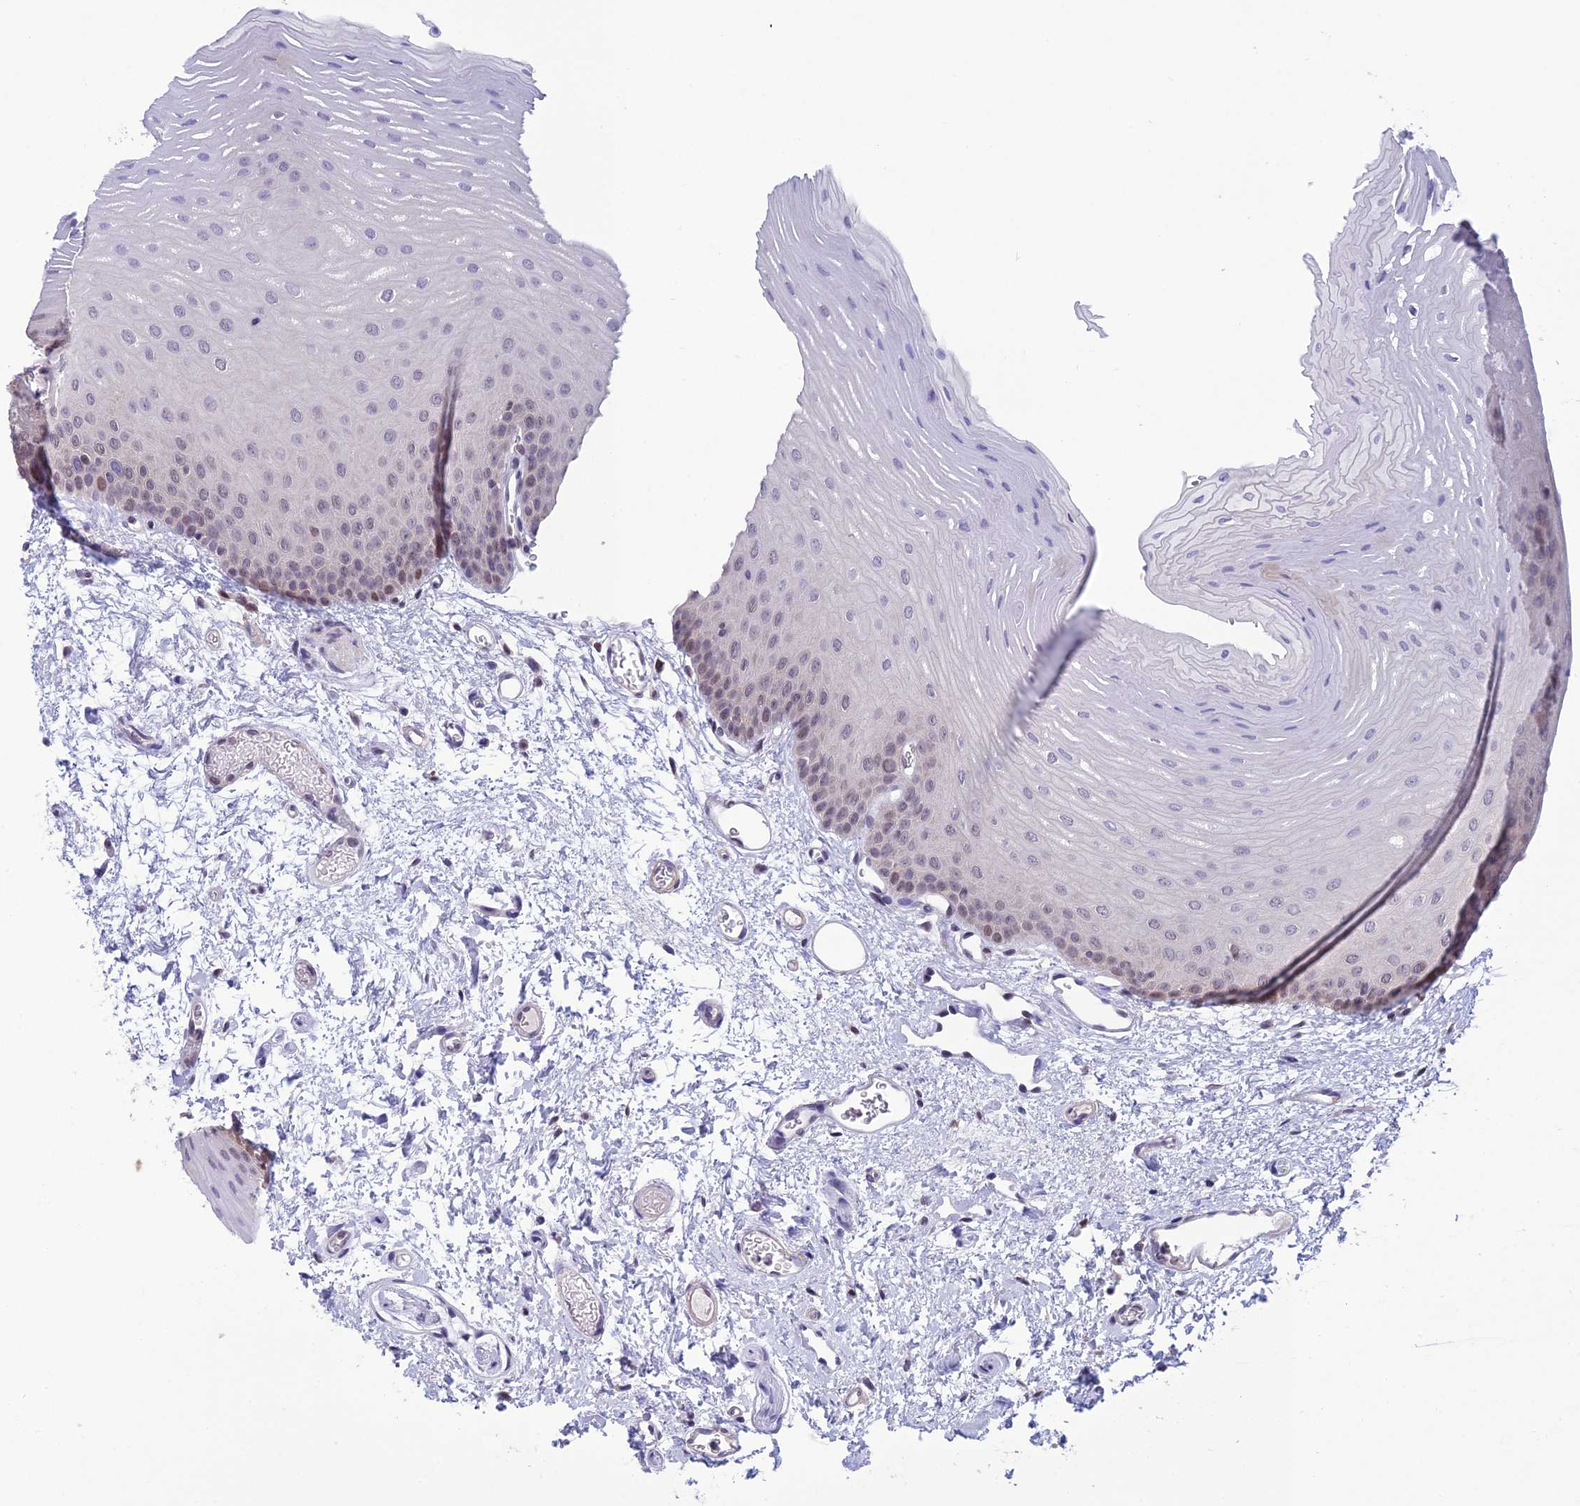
{"staining": {"intensity": "weak", "quantity": "<25%", "location": "nuclear"}, "tissue": "oral mucosa", "cell_type": "Squamous epithelial cells", "image_type": "normal", "snomed": [{"axis": "morphology", "description": "Normal tissue, NOS"}, {"axis": "topography", "description": "Oral tissue"}], "caption": "A high-resolution micrograph shows immunohistochemistry staining of benign oral mucosa, which displays no significant staining in squamous epithelial cells. Brightfield microscopy of IHC stained with DAB (brown) and hematoxylin (blue), captured at high magnification.", "gene": "MIS12", "patient": {"sex": "female", "age": 70}}